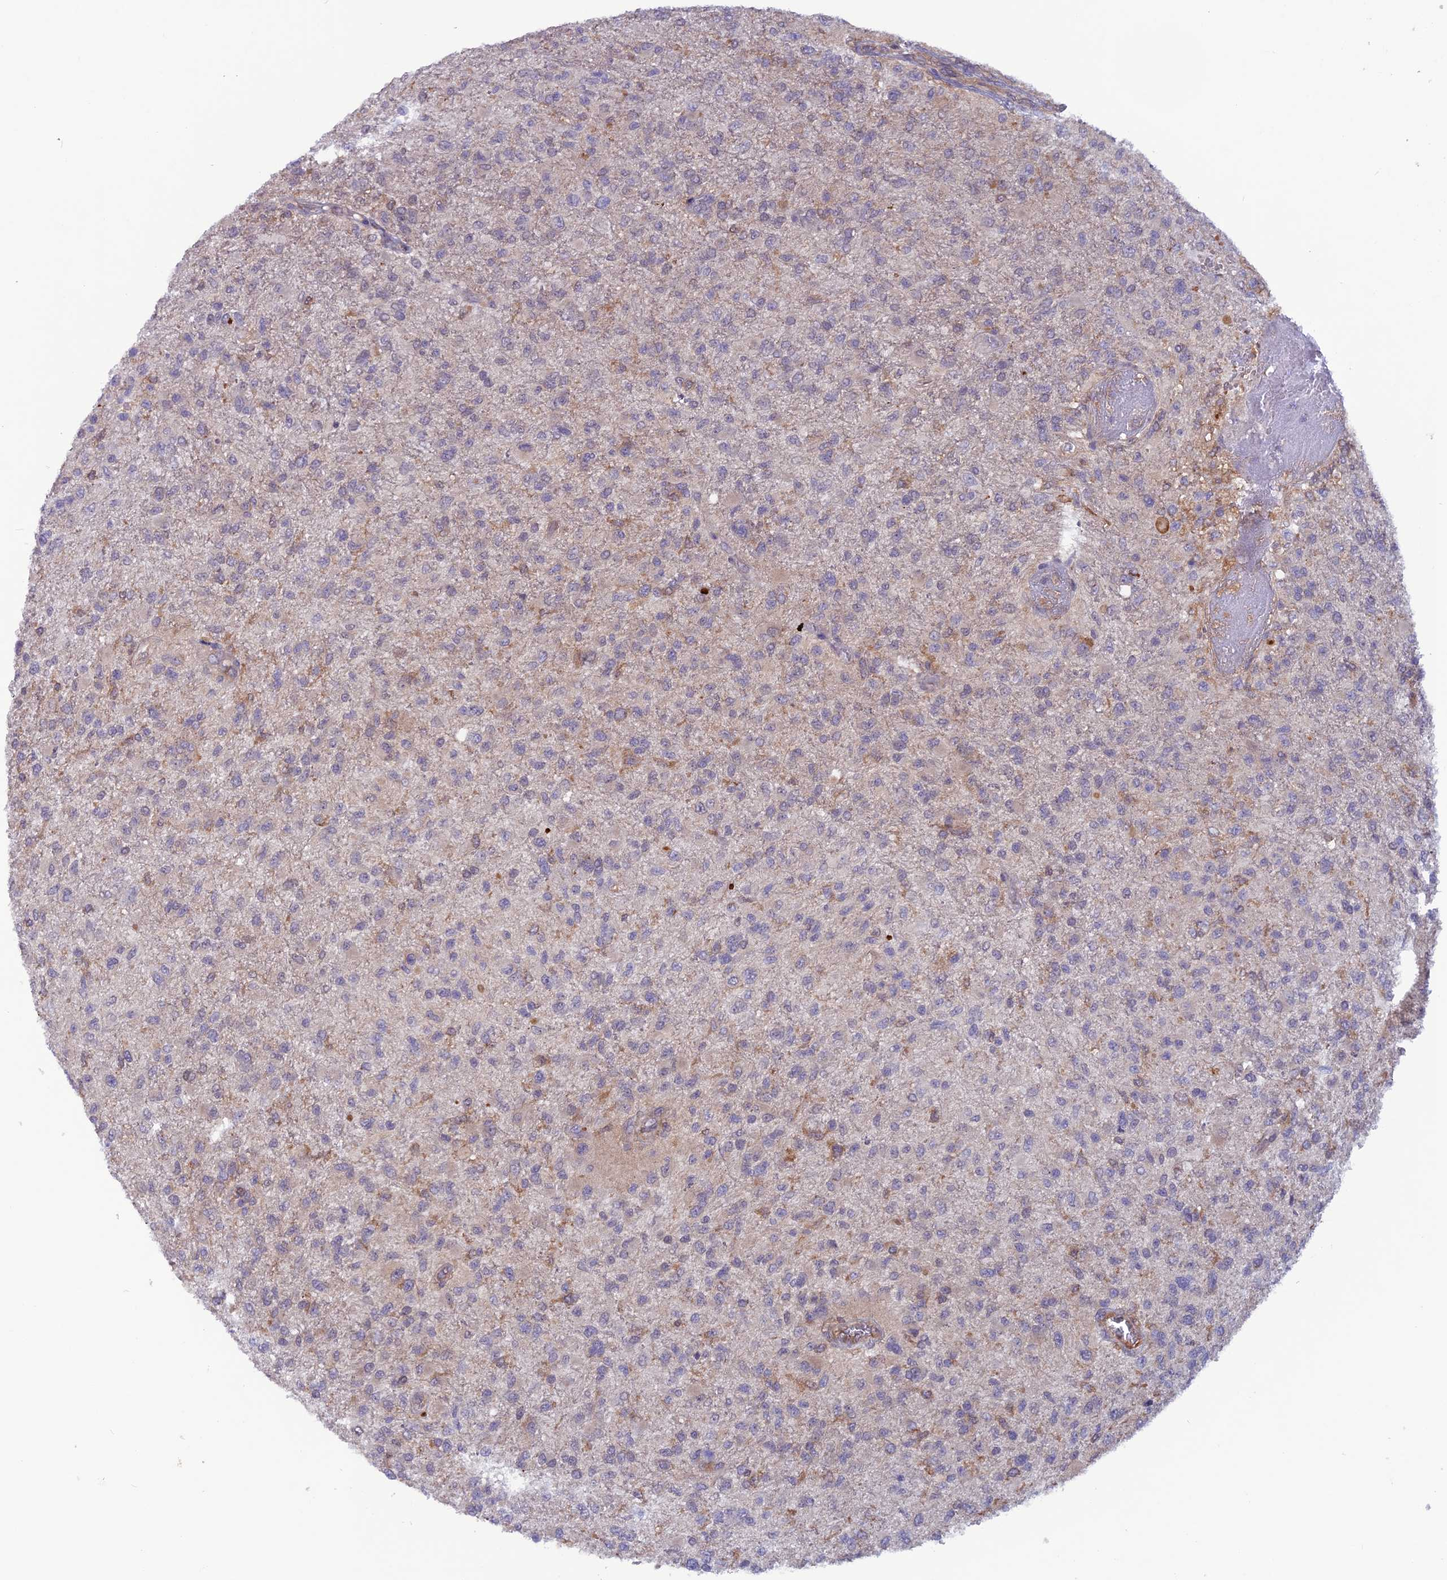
{"staining": {"intensity": "negative", "quantity": "none", "location": "none"}, "tissue": "glioma", "cell_type": "Tumor cells", "image_type": "cancer", "snomed": [{"axis": "morphology", "description": "Glioma, malignant, High grade"}, {"axis": "topography", "description": "Brain"}], "caption": "IHC image of human glioma stained for a protein (brown), which demonstrates no positivity in tumor cells.", "gene": "MAST2", "patient": {"sex": "female", "age": 74}}